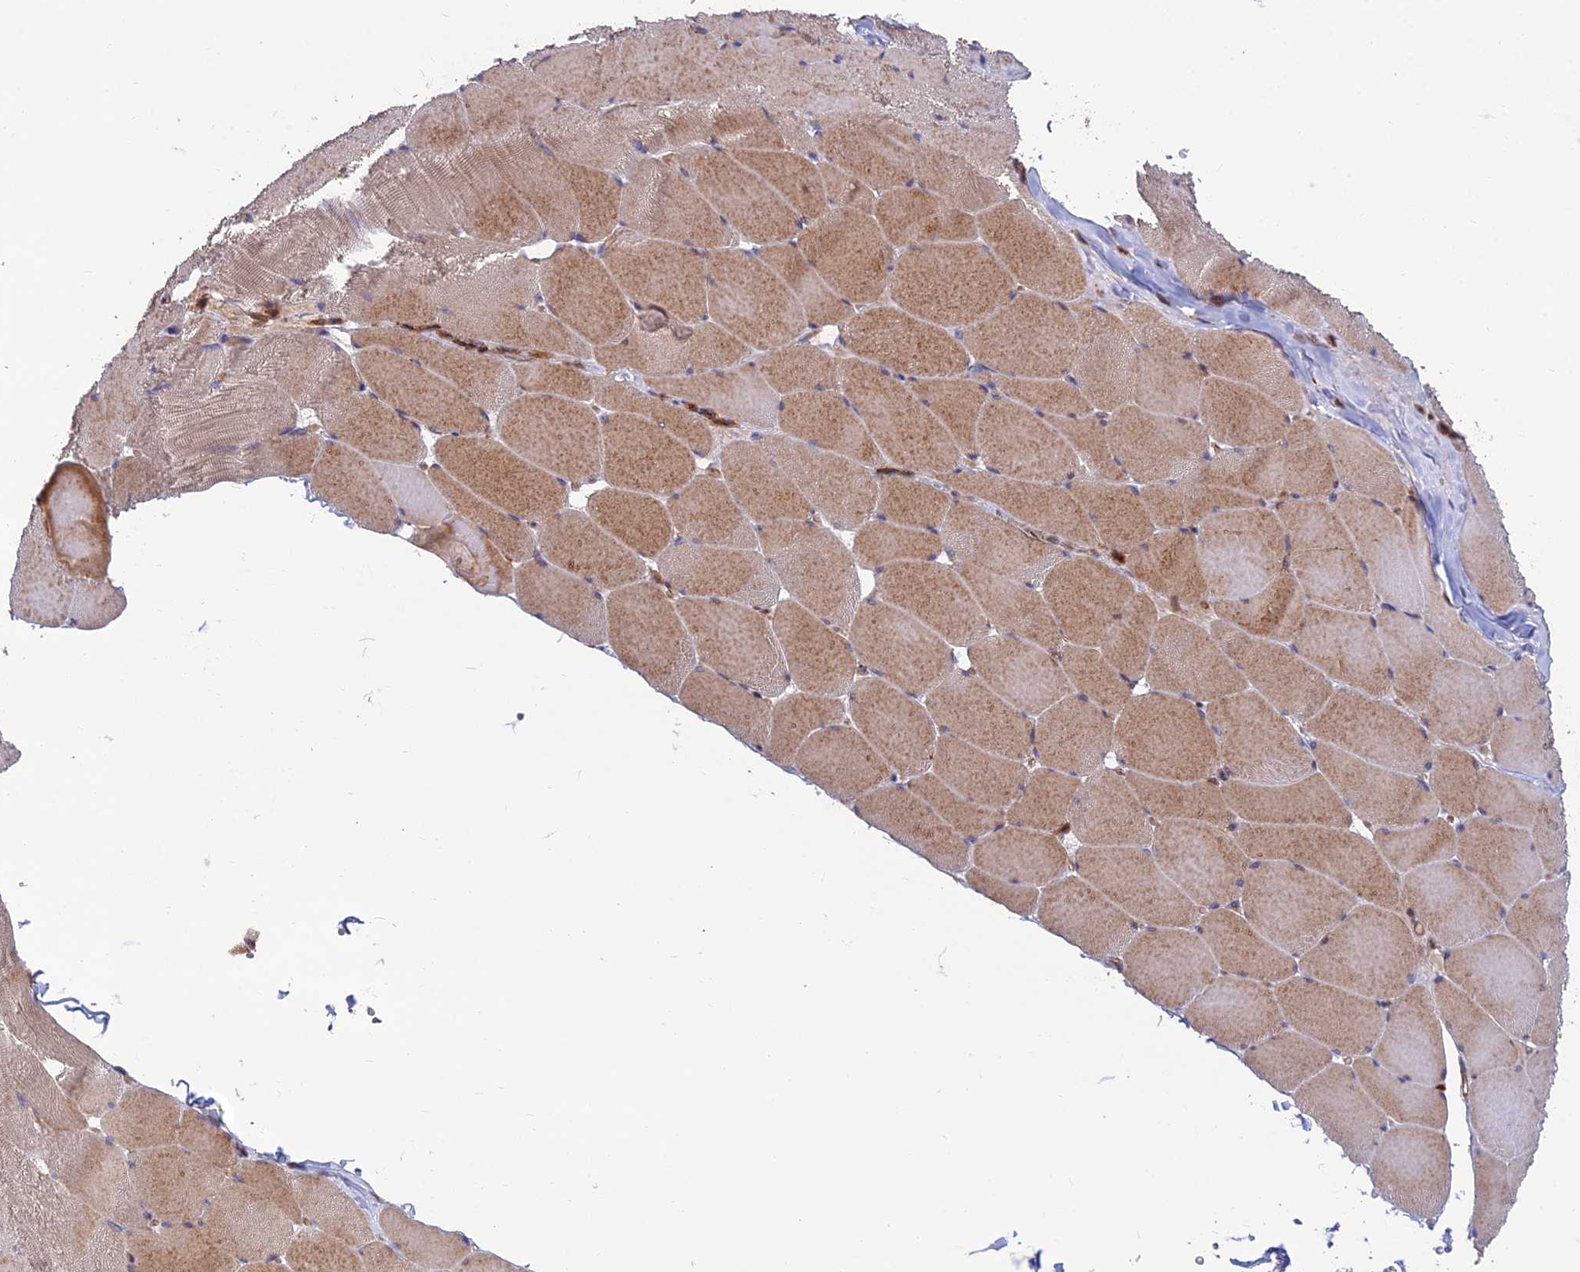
{"staining": {"intensity": "moderate", "quantity": "25%-75%", "location": "cytoplasmic/membranous"}, "tissue": "skeletal muscle", "cell_type": "Myocytes", "image_type": "normal", "snomed": [{"axis": "morphology", "description": "Normal tissue, NOS"}, {"axis": "topography", "description": "Skeletal muscle"}], "caption": "Immunohistochemical staining of unremarkable human skeletal muscle exhibits 25%-75% levels of moderate cytoplasmic/membranous protein expression in approximately 25%-75% of myocytes. (Brightfield microscopy of DAB IHC at high magnification).", "gene": "RIC8B", "patient": {"sex": "male", "age": 62}}